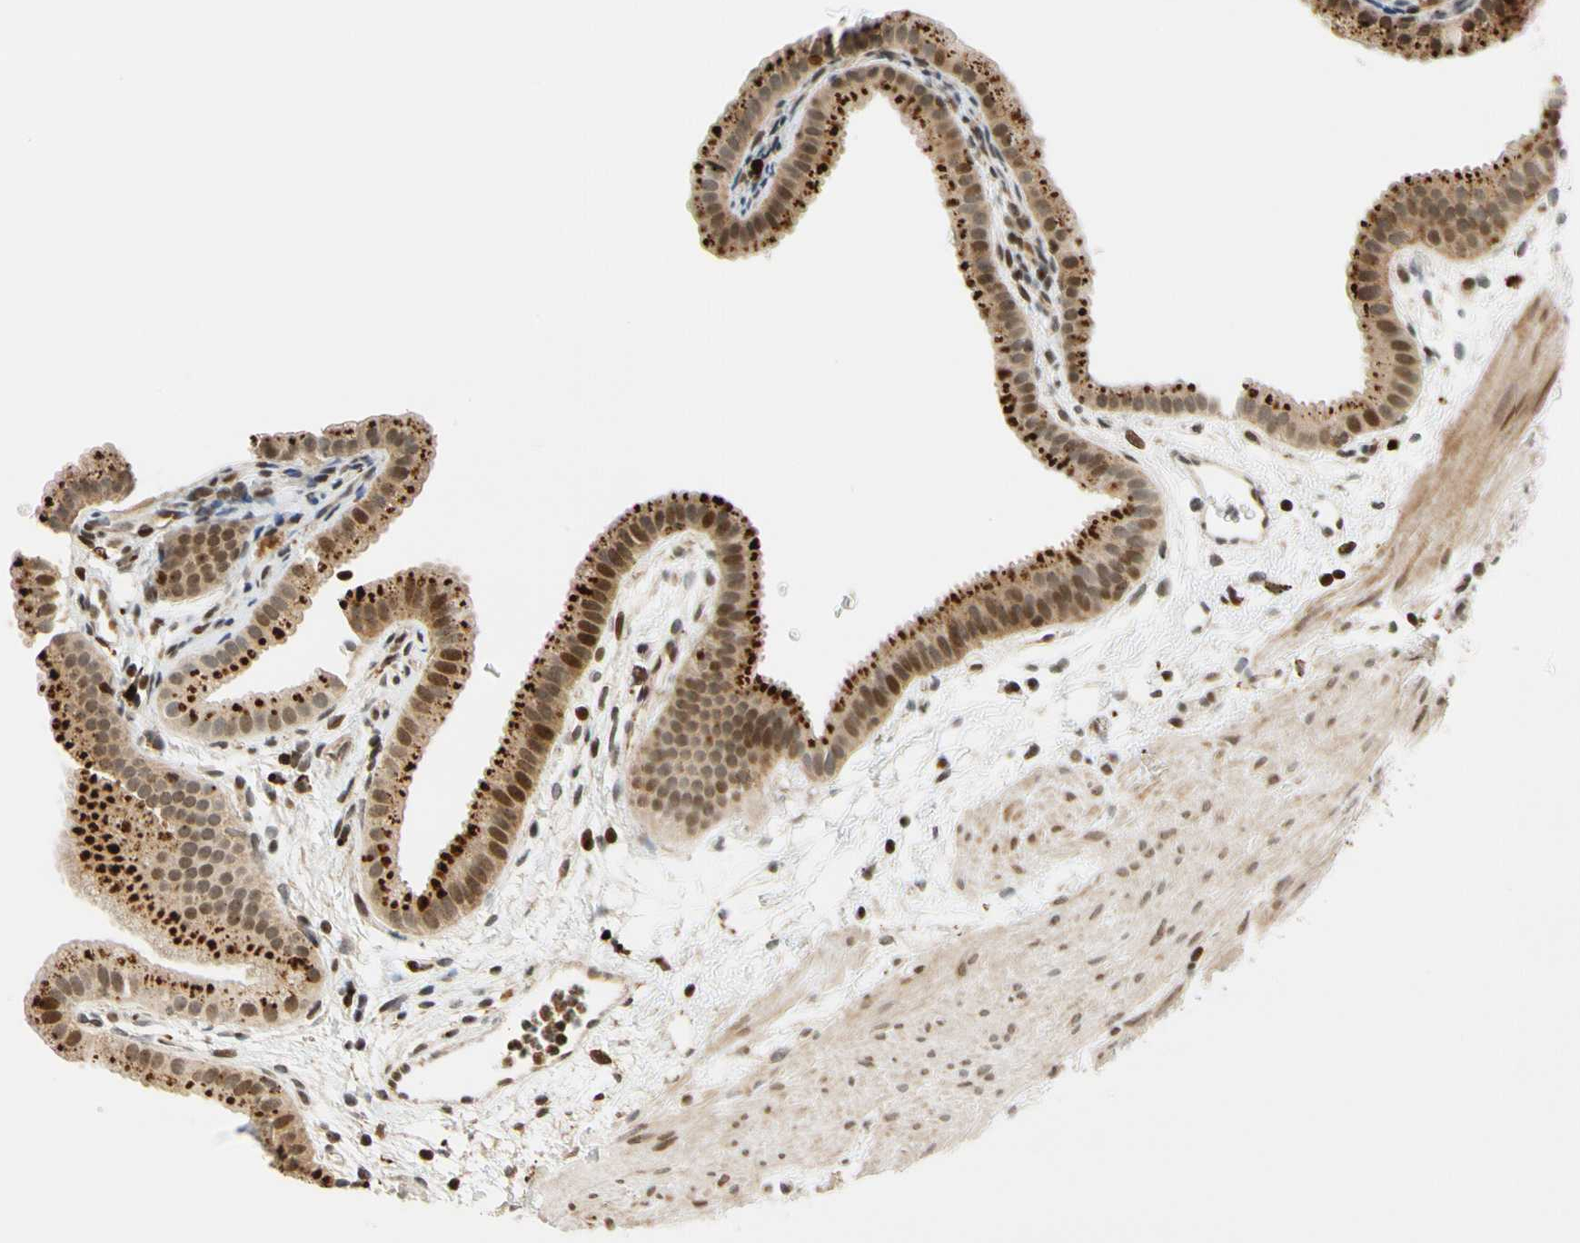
{"staining": {"intensity": "moderate", "quantity": ">75%", "location": "cytoplasmic/membranous,nuclear"}, "tissue": "gallbladder", "cell_type": "Glandular cells", "image_type": "normal", "snomed": [{"axis": "morphology", "description": "Normal tissue, NOS"}, {"axis": "topography", "description": "Gallbladder"}], "caption": "Immunohistochemistry micrograph of benign human gallbladder stained for a protein (brown), which reveals medium levels of moderate cytoplasmic/membranous,nuclear expression in about >75% of glandular cells.", "gene": "CDK7", "patient": {"sex": "female", "age": 64}}